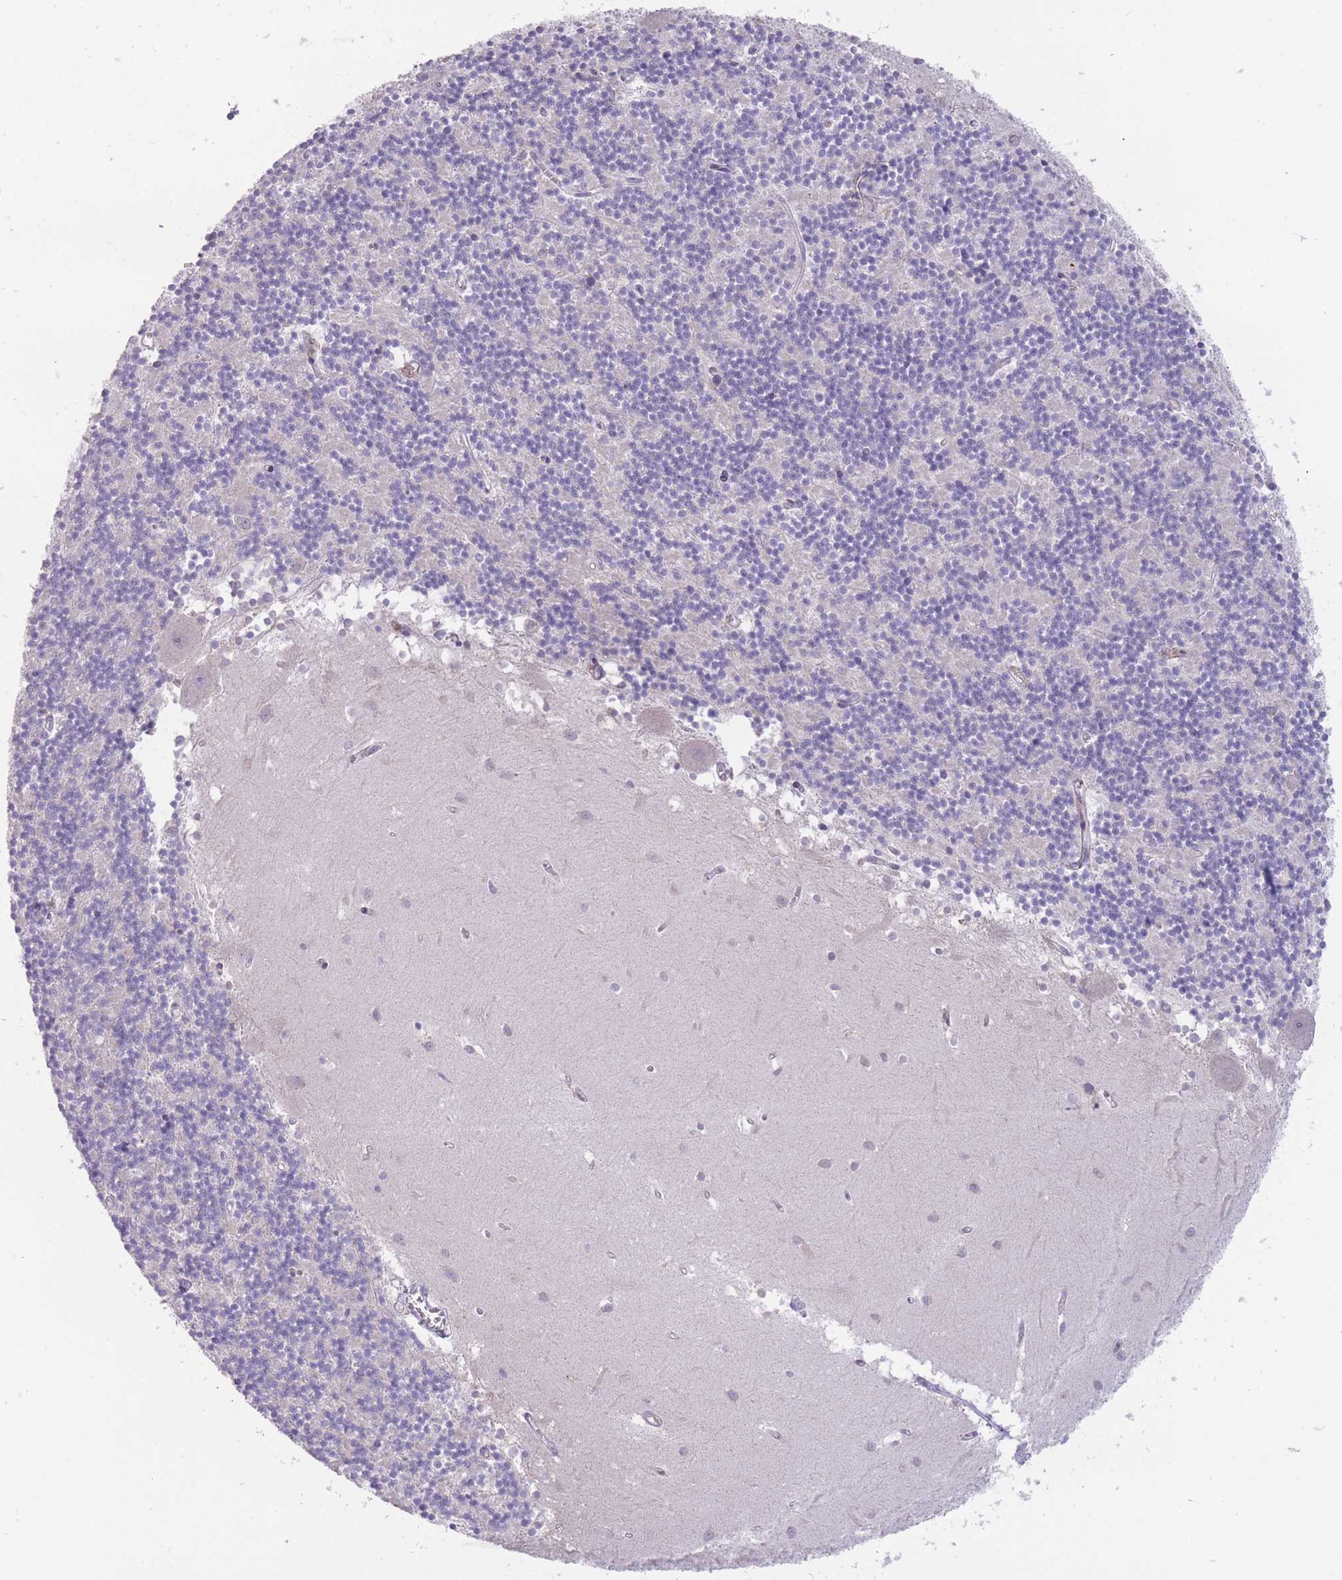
{"staining": {"intensity": "negative", "quantity": "none", "location": "none"}, "tissue": "cerebellum", "cell_type": "Cells in granular layer", "image_type": "normal", "snomed": [{"axis": "morphology", "description": "Normal tissue, NOS"}, {"axis": "topography", "description": "Cerebellum"}], "caption": "Normal cerebellum was stained to show a protein in brown. There is no significant staining in cells in granular layer. (DAB immunohistochemistry with hematoxylin counter stain).", "gene": "TRAPPC5", "patient": {"sex": "male", "age": 54}}